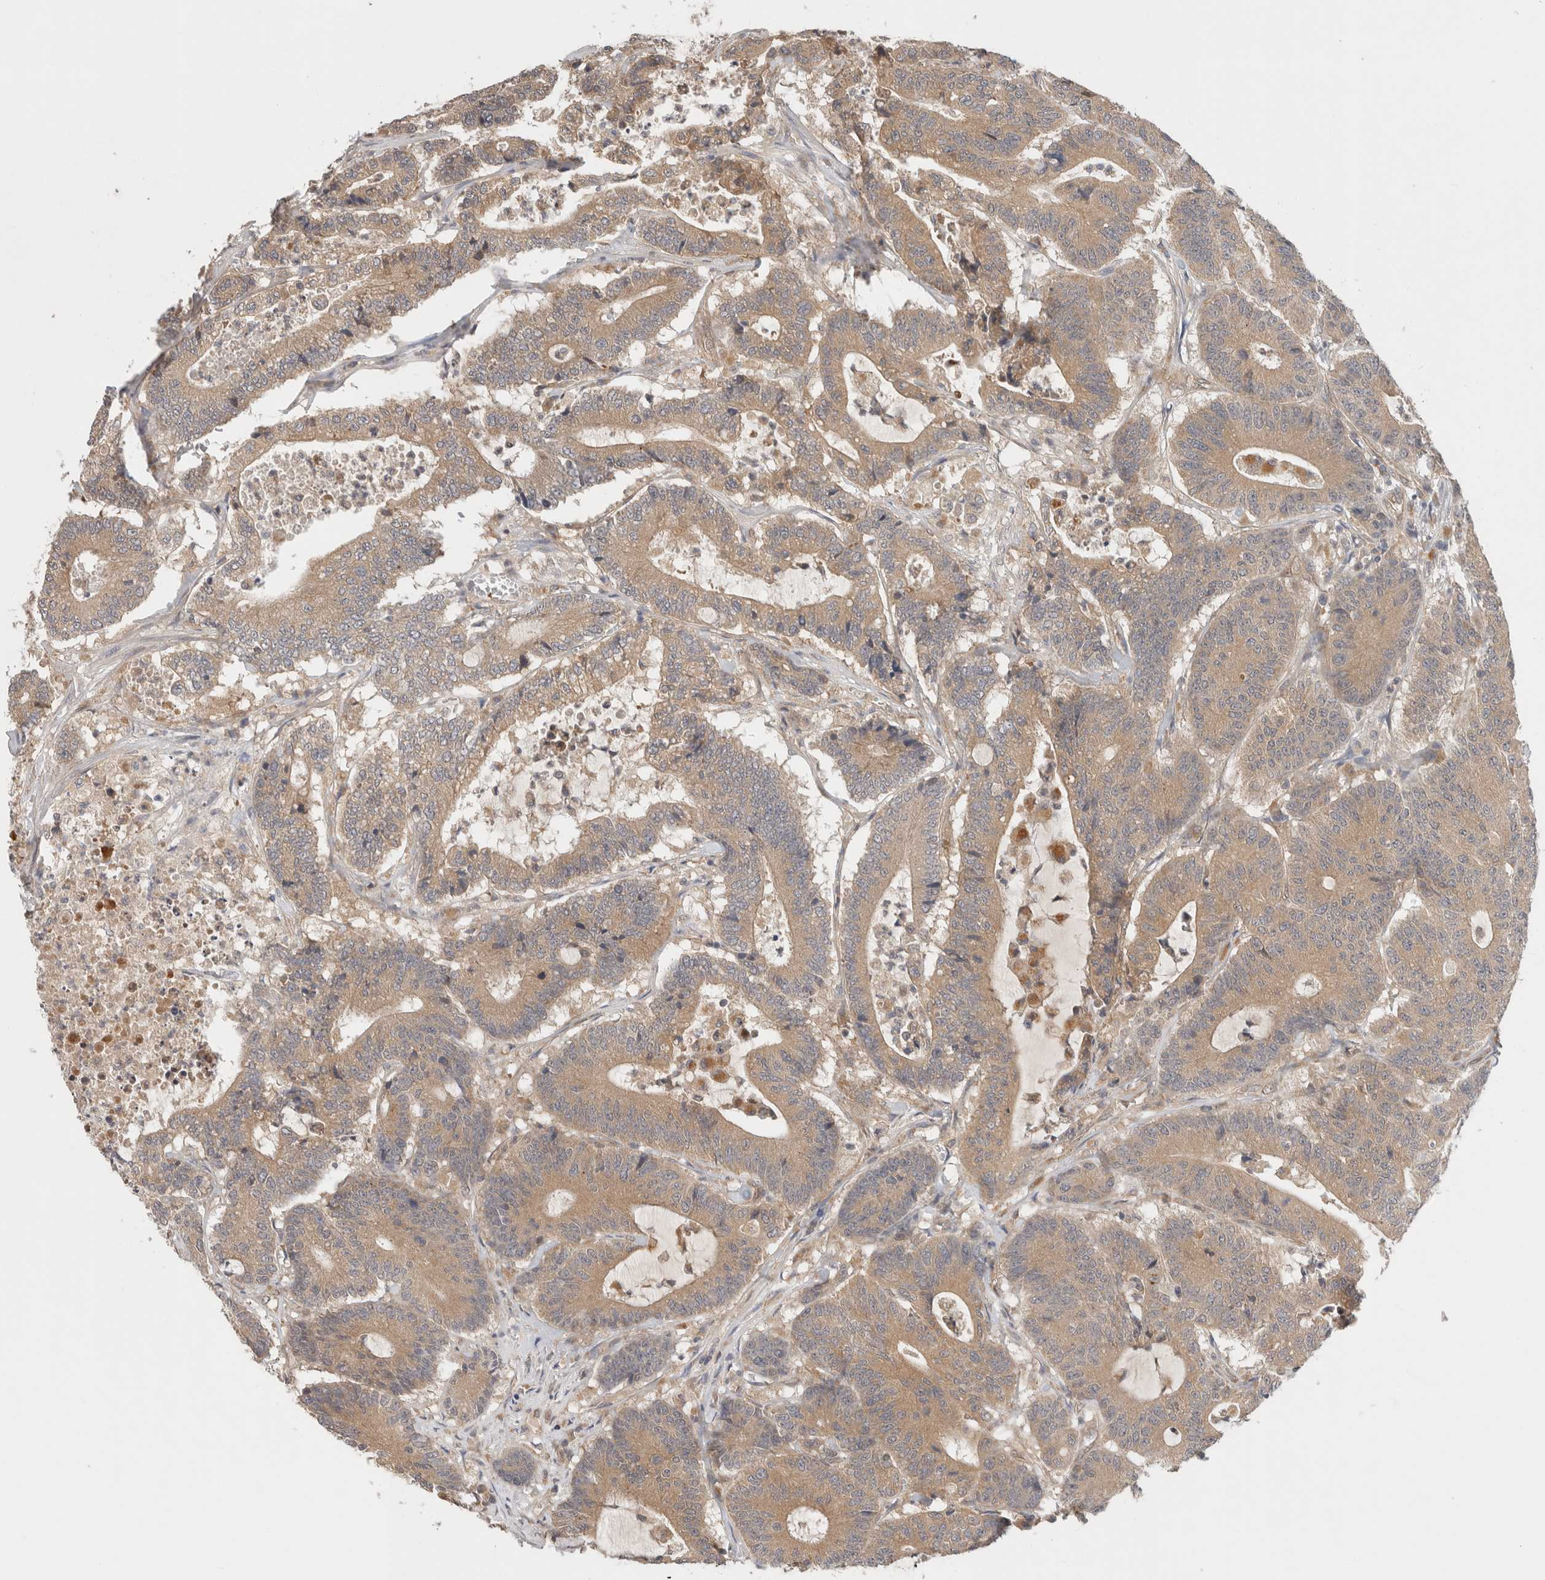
{"staining": {"intensity": "moderate", "quantity": ">75%", "location": "cytoplasmic/membranous"}, "tissue": "colorectal cancer", "cell_type": "Tumor cells", "image_type": "cancer", "snomed": [{"axis": "morphology", "description": "Adenocarcinoma, NOS"}, {"axis": "topography", "description": "Colon"}], "caption": "Immunohistochemistry image of neoplastic tissue: human colorectal cancer (adenocarcinoma) stained using immunohistochemistry demonstrates medium levels of moderate protein expression localized specifically in the cytoplasmic/membranous of tumor cells, appearing as a cytoplasmic/membranous brown color.", "gene": "SGK1", "patient": {"sex": "female", "age": 84}}